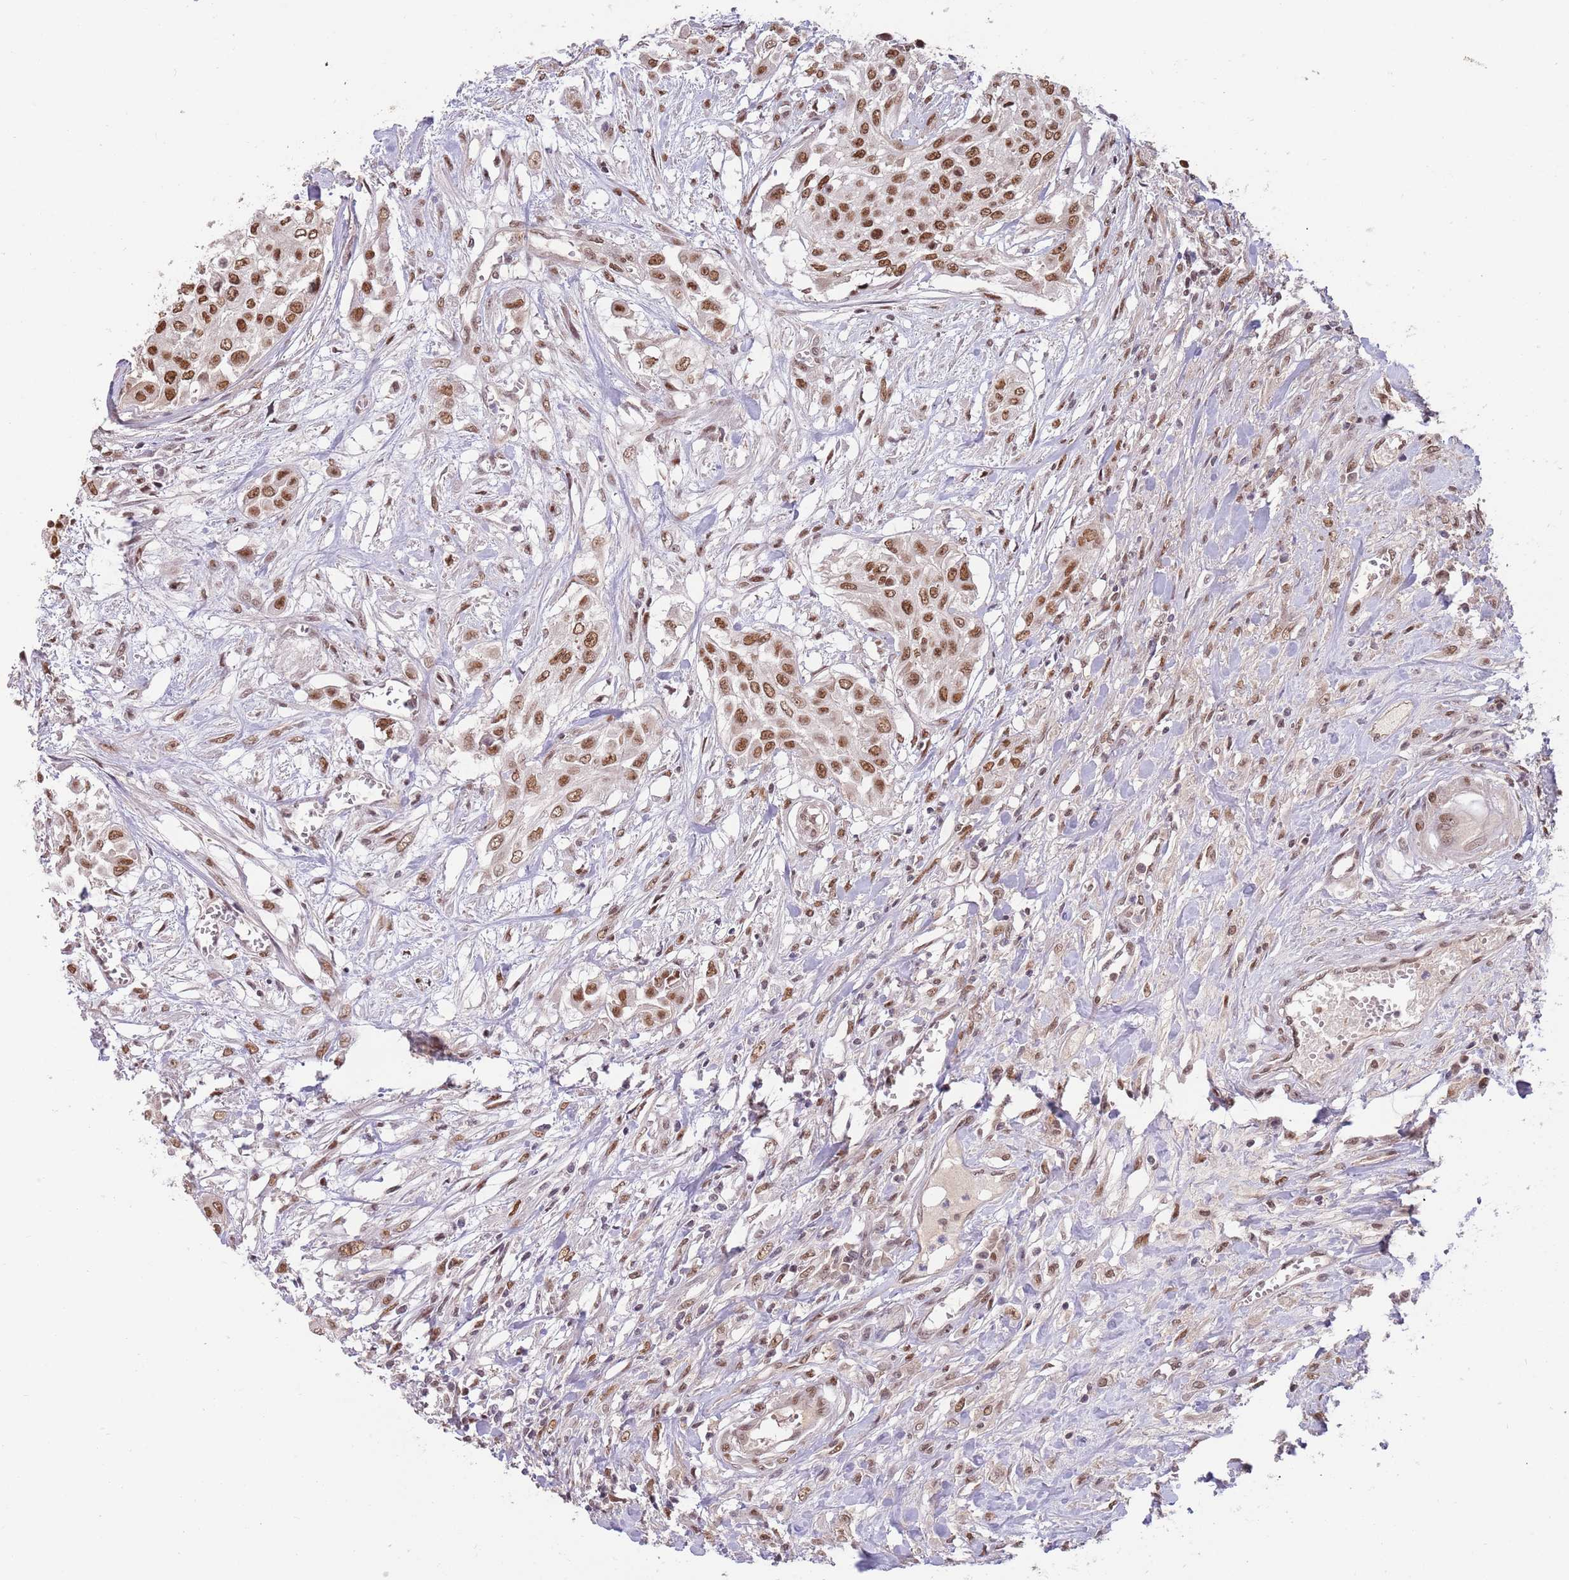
{"staining": {"intensity": "moderate", "quantity": ">75%", "location": "nuclear"}, "tissue": "urothelial cancer", "cell_type": "Tumor cells", "image_type": "cancer", "snomed": [{"axis": "morphology", "description": "Urothelial carcinoma, High grade"}, {"axis": "topography", "description": "Urinary bladder"}], "caption": "An IHC histopathology image of tumor tissue is shown. Protein staining in brown shows moderate nuclear positivity in high-grade urothelial carcinoma within tumor cells.", "gene": "ZBTB7A", "patient": {"sex": "male", "age": 57}}